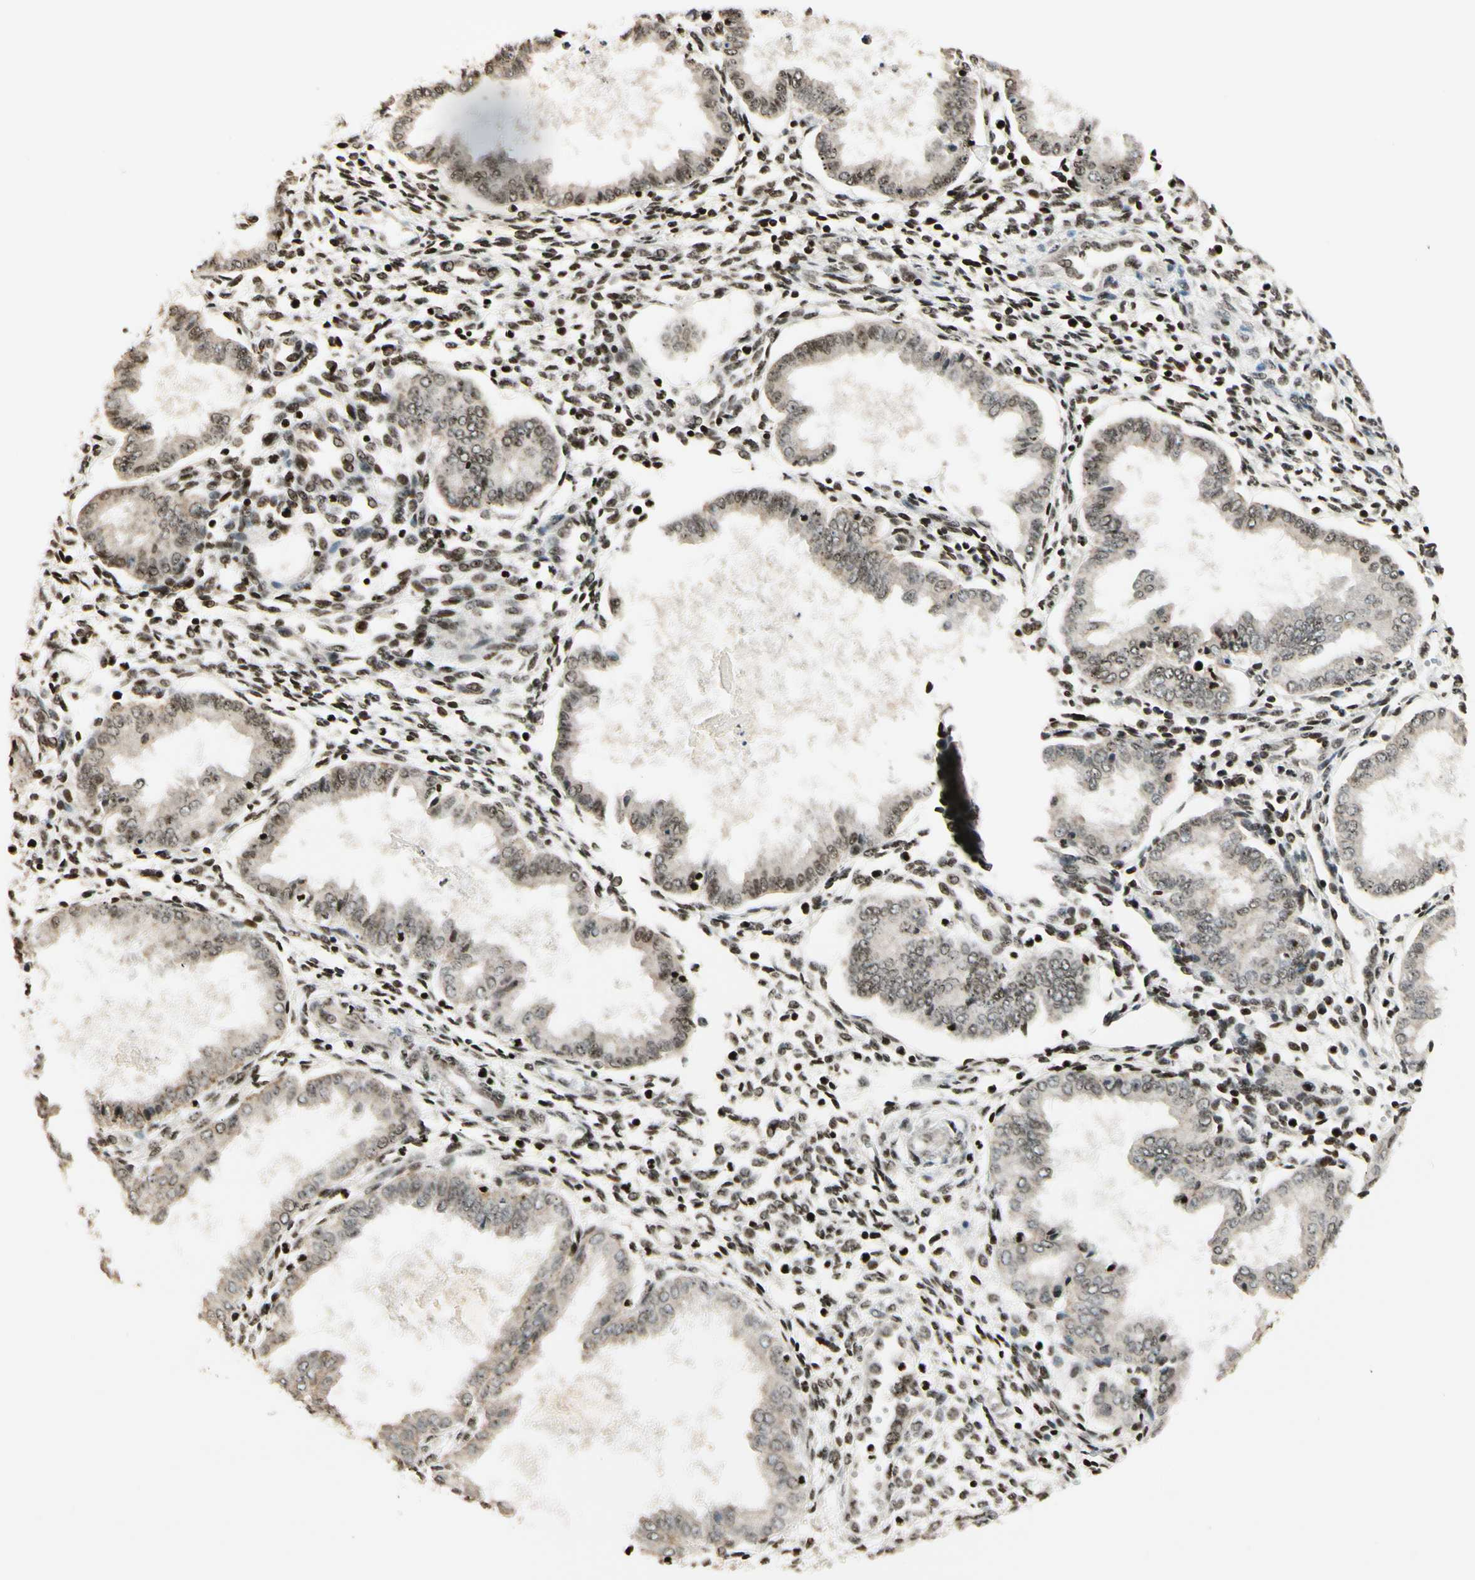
{"staining": {"intensity": "moderate", "quantity": ">75%", "location": "nuclear"}, "tissue": "endometrium", "cell_type": "Cells in endometrial stroma", "image_type": "normal", "snomed": [{"axis": "morphology", "description": "Normal tissue, NOS"}, {"axis": "topography", "description": "Endometrium"}], "caption": "A high-resolution photomicrograph shows immunohistochemistry staining of unremarkable endometrium, which demonstrates moderate nuclear staining in about >75% of cells in endometrial stroma. The protein is stained brown, and the nuclei are stained in blue (DAB (3,3'-diaminobenzidine) IHC with brightfield microscopy, high magnification).", "gene": "TSHZ3", "patient": {"sex": "female", "age": 33}}